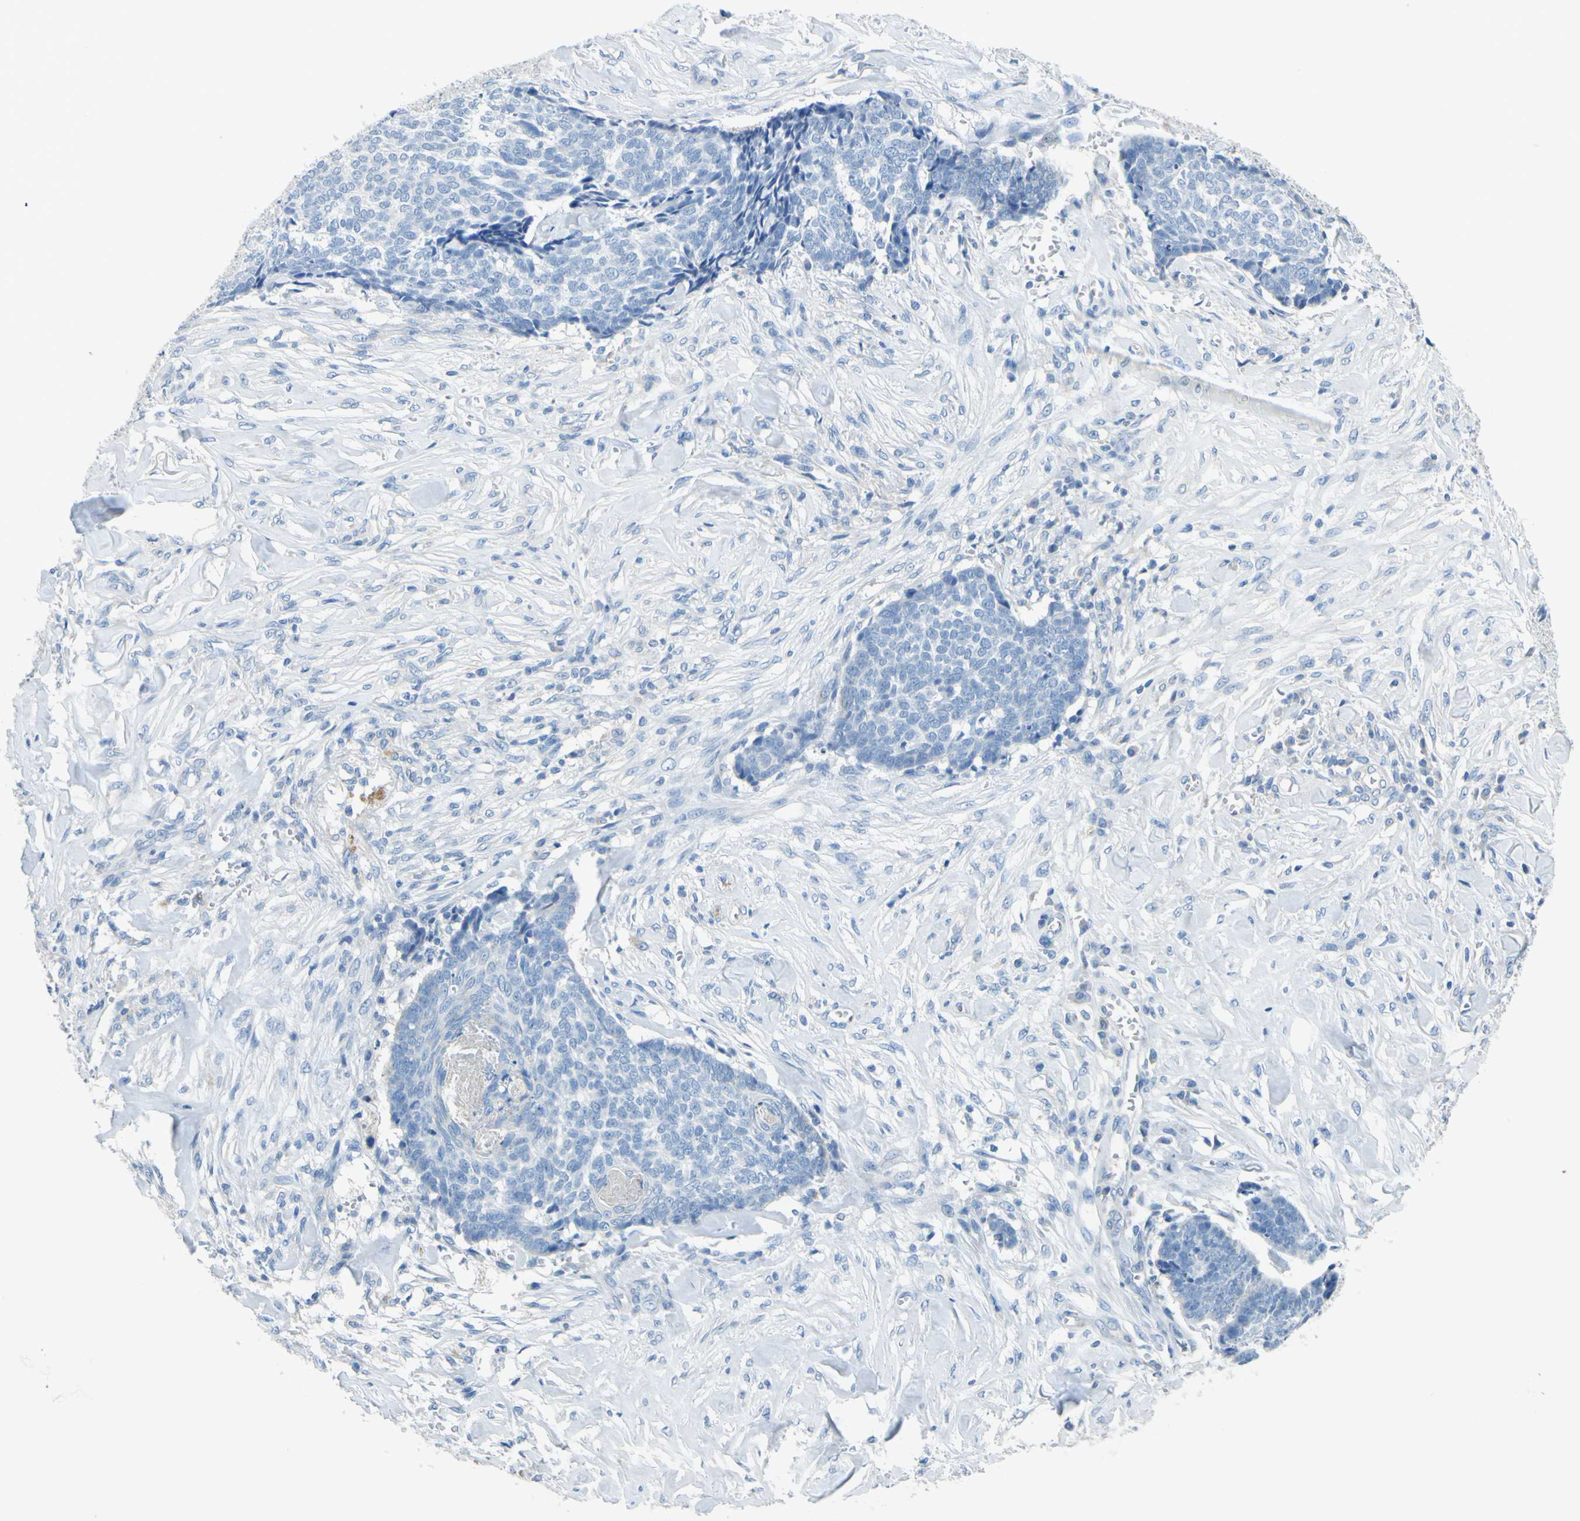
{"staining": {"intensity": "negative", "quantity": "none", "location": "none"}, "tissue": "skin cancer", "cell_type": "Tumor cells", "image_type": "cancer", "snomed": [{"axis": "morphology", "description": "Basal cell carcinoma"}, {"axis": "topography", "description": "Skin"}], "caption": "Skin cancer (basal cell carcinoma) was stained to show a protein in brown. There is no significant expression in tumor cells.", "gene": "CDH10", "patient": {"sex": "male", "age": 84}}